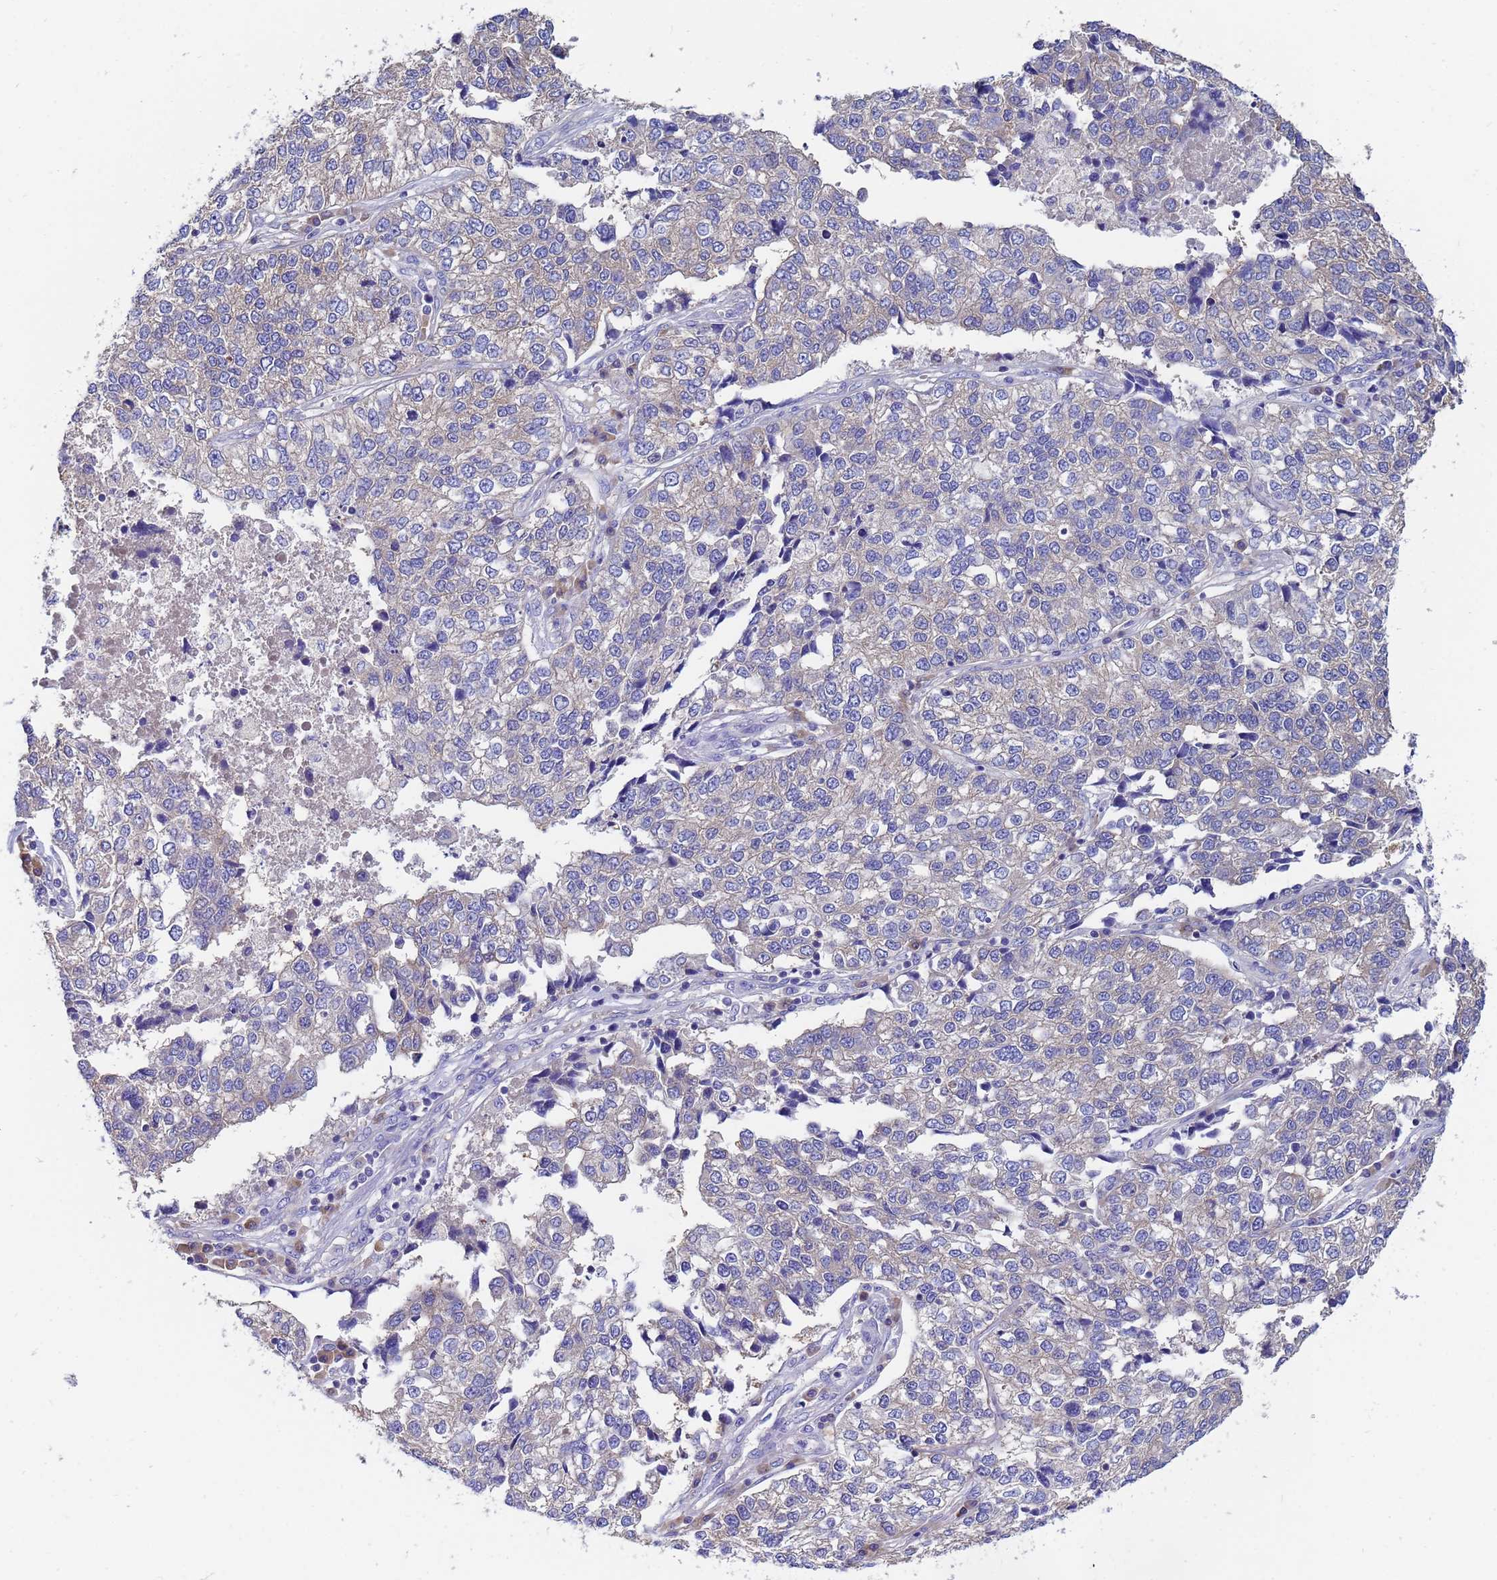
{"staining": {"intensity": "negative", "quantity": "none", "location": "none"}, "tissue": "lung cancer", "cell_type": "Tumor cells", "image_type": "cancer", "snomed": [{"axis": "morphology", "description": "Adenocarcinoma, NOS"}, {"axis": "topography", "description": "Lung"}], "caption": "Lung cancer (adenocarcinoma) stained for a protein using immunohistochemistry (IHC) reveals no staining tumor cells.", "gene": "UBE2O", "patient": {"sex": "male", "age": 49}}